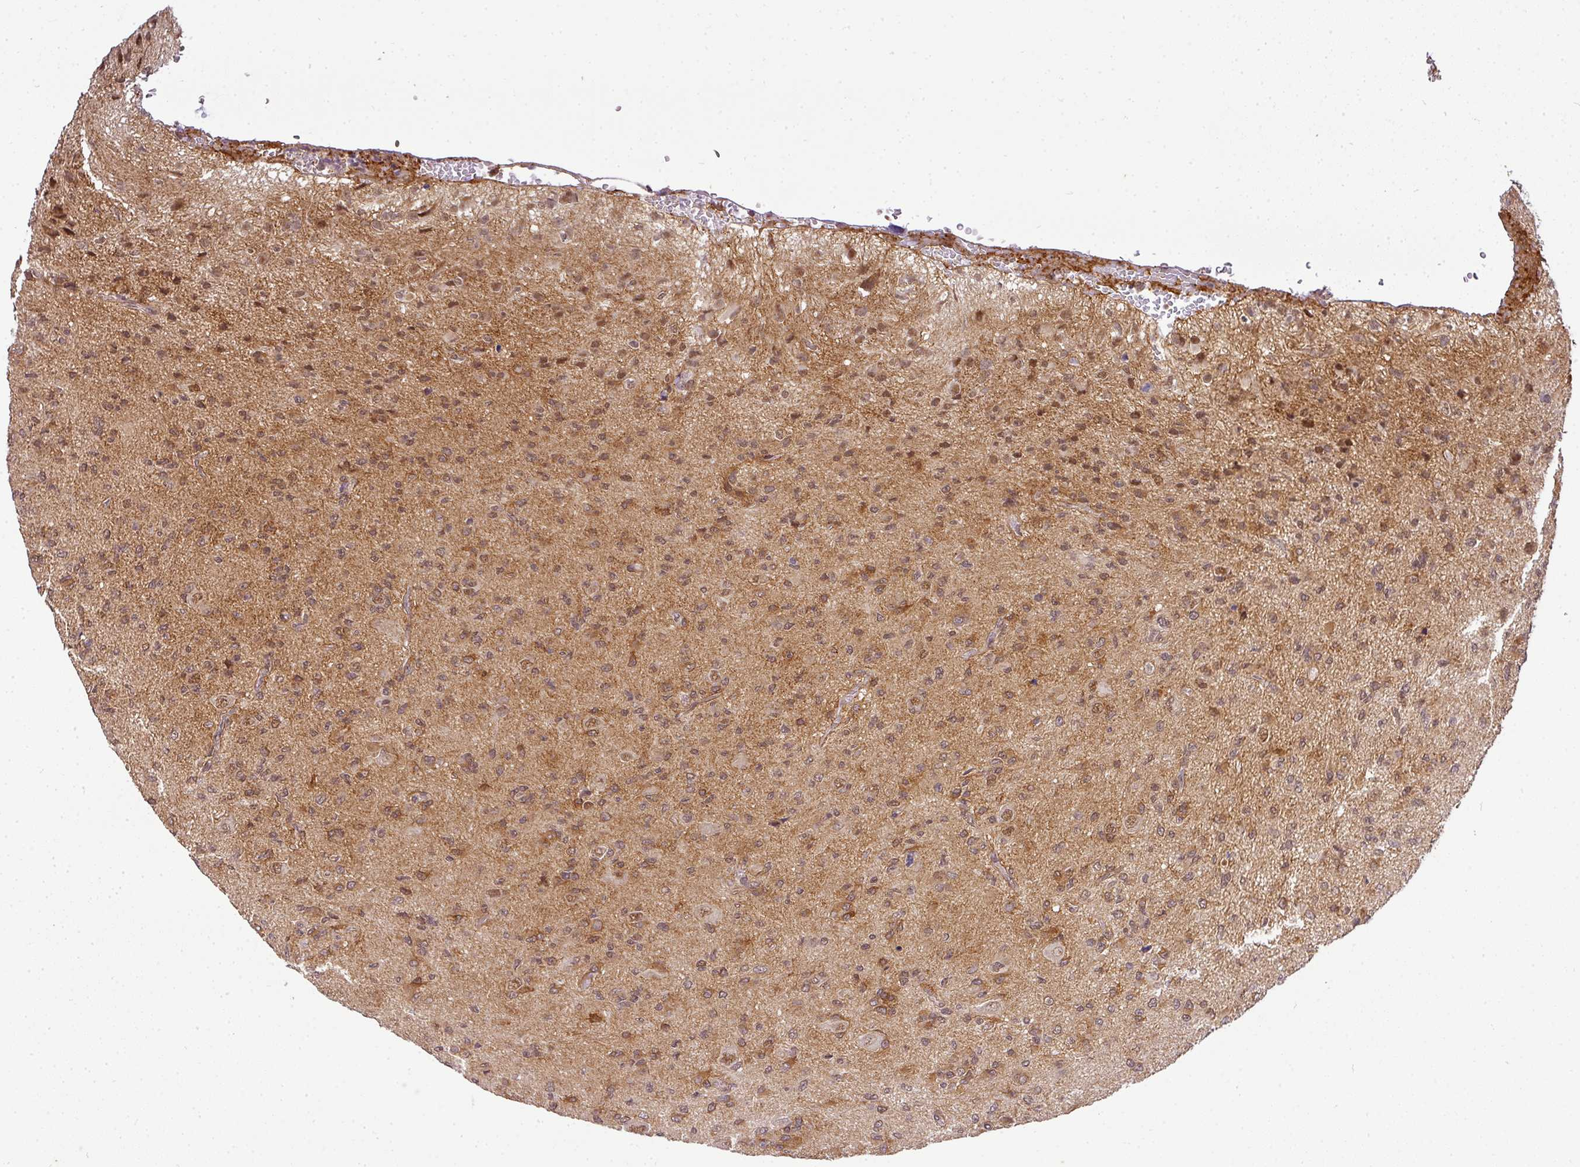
{"staining": {"intensity": "moderate", "quantity": ">75%", "location": "cytoplasmic/membranous,nuclear"}, "tissue": "glioma", "cell_type": "Tumor cells", "image_type": "cancer", "snomed": [{"axis": "morphology", "description": "Glioma, malignant, High grade"}, {"axis": "topography", "description": "Brain"}], "caption": "Protein staining of high-grade glioma (malignant) tissue shows moderate cytoplasmic/membranous and nuclear staining in approximately >75% of tumor cells.", "gene": "C1orf226", "patient": {"sex": "male", "age": 36}}